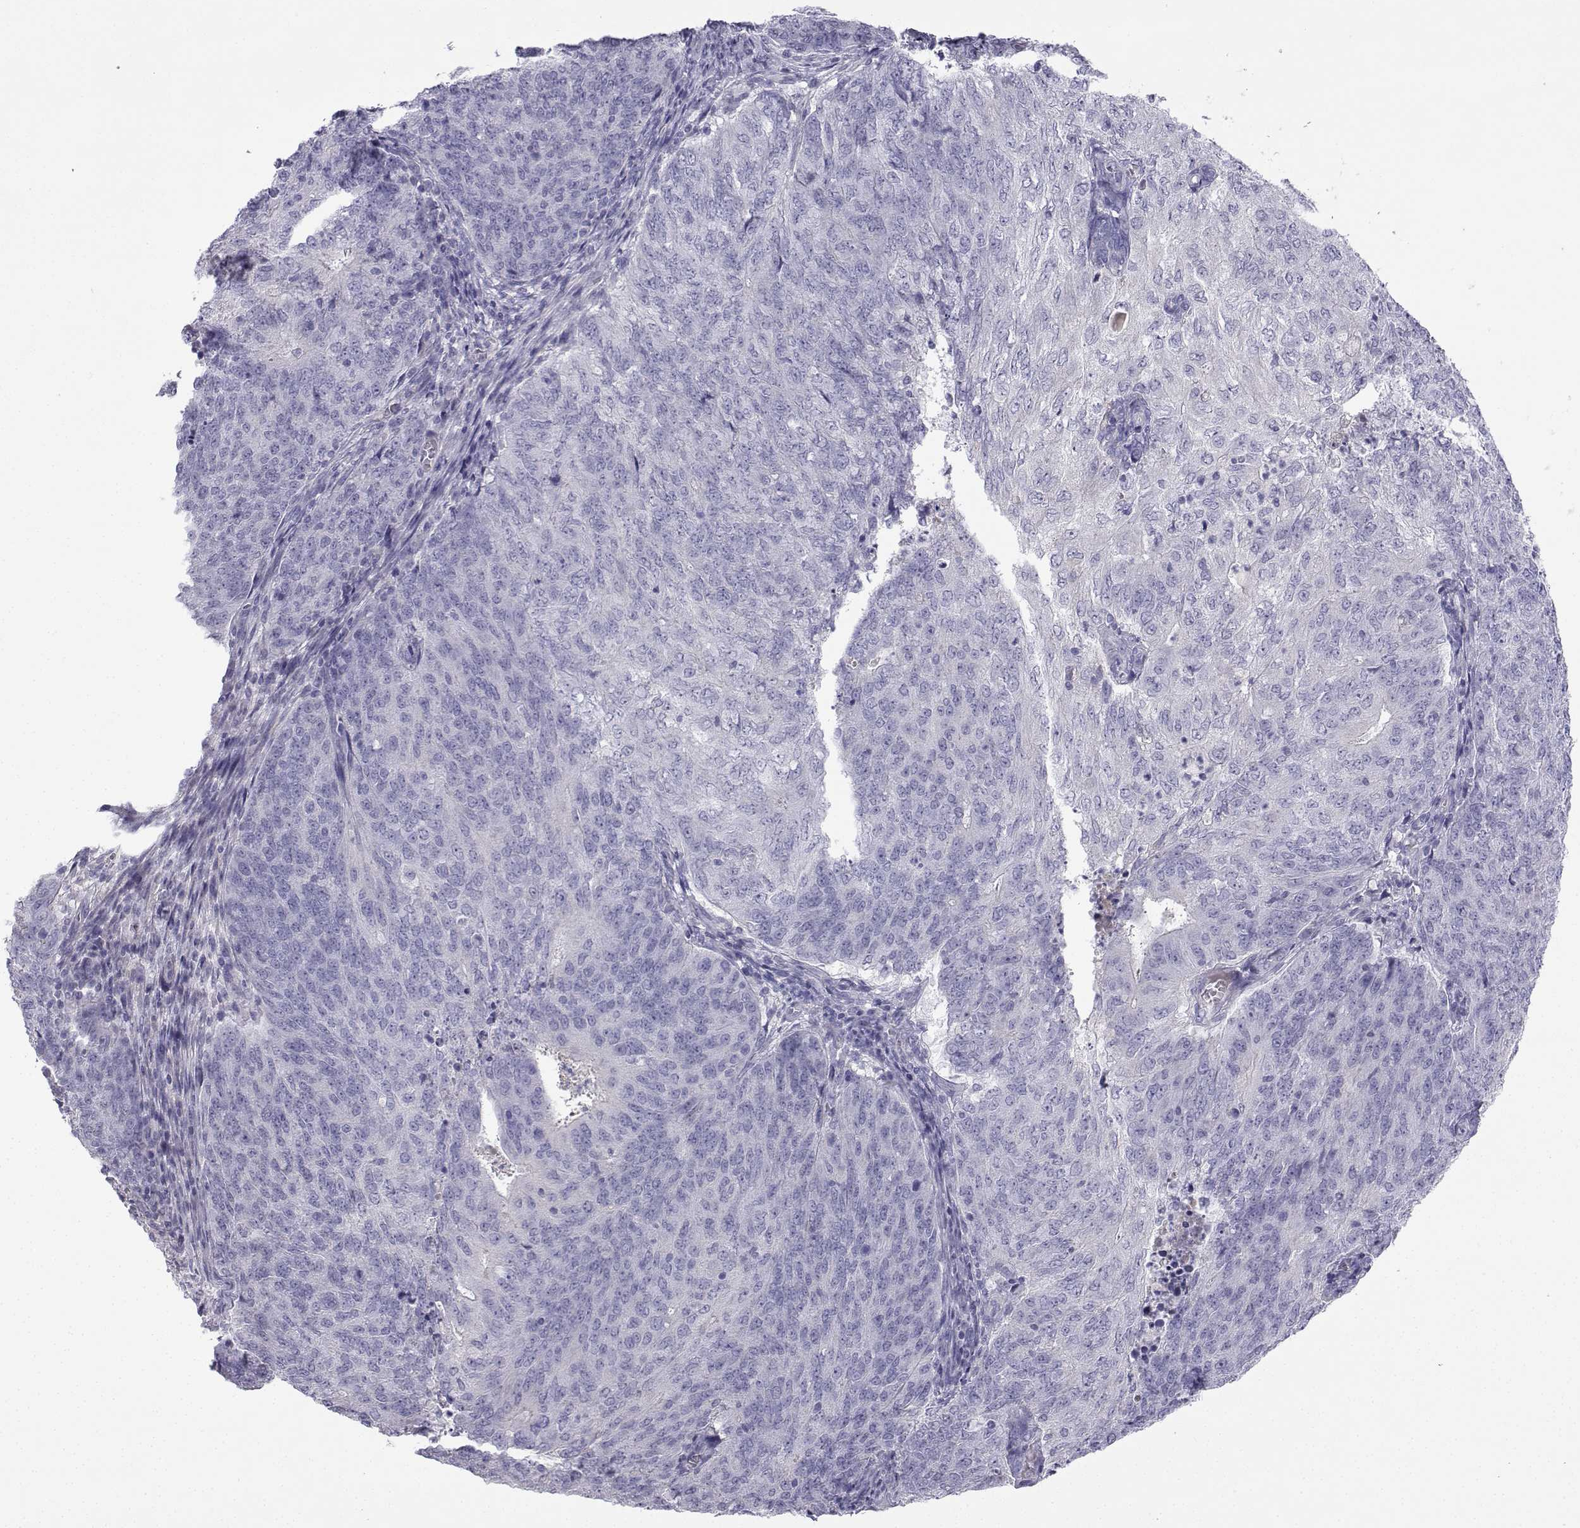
{"staining": {"intensity": "negative", "quantity": "none", "location": "none"}, "tissue": "endometrial cancer", "cell_type": "Tumor cells", "image_type": "cancer", "snomed": [{"axis": "morphology", "description": "Adenocarcinoma, NOS"}, {"axis": "topography", "description": "Endometrium"}], "caption": "Endometrial adenocarcinoma was stained to show a protein in brown. There is no significant positivity in tumor cells.", "gene": "SPACA7", "patient": {"sex": "female", "age": 82}}